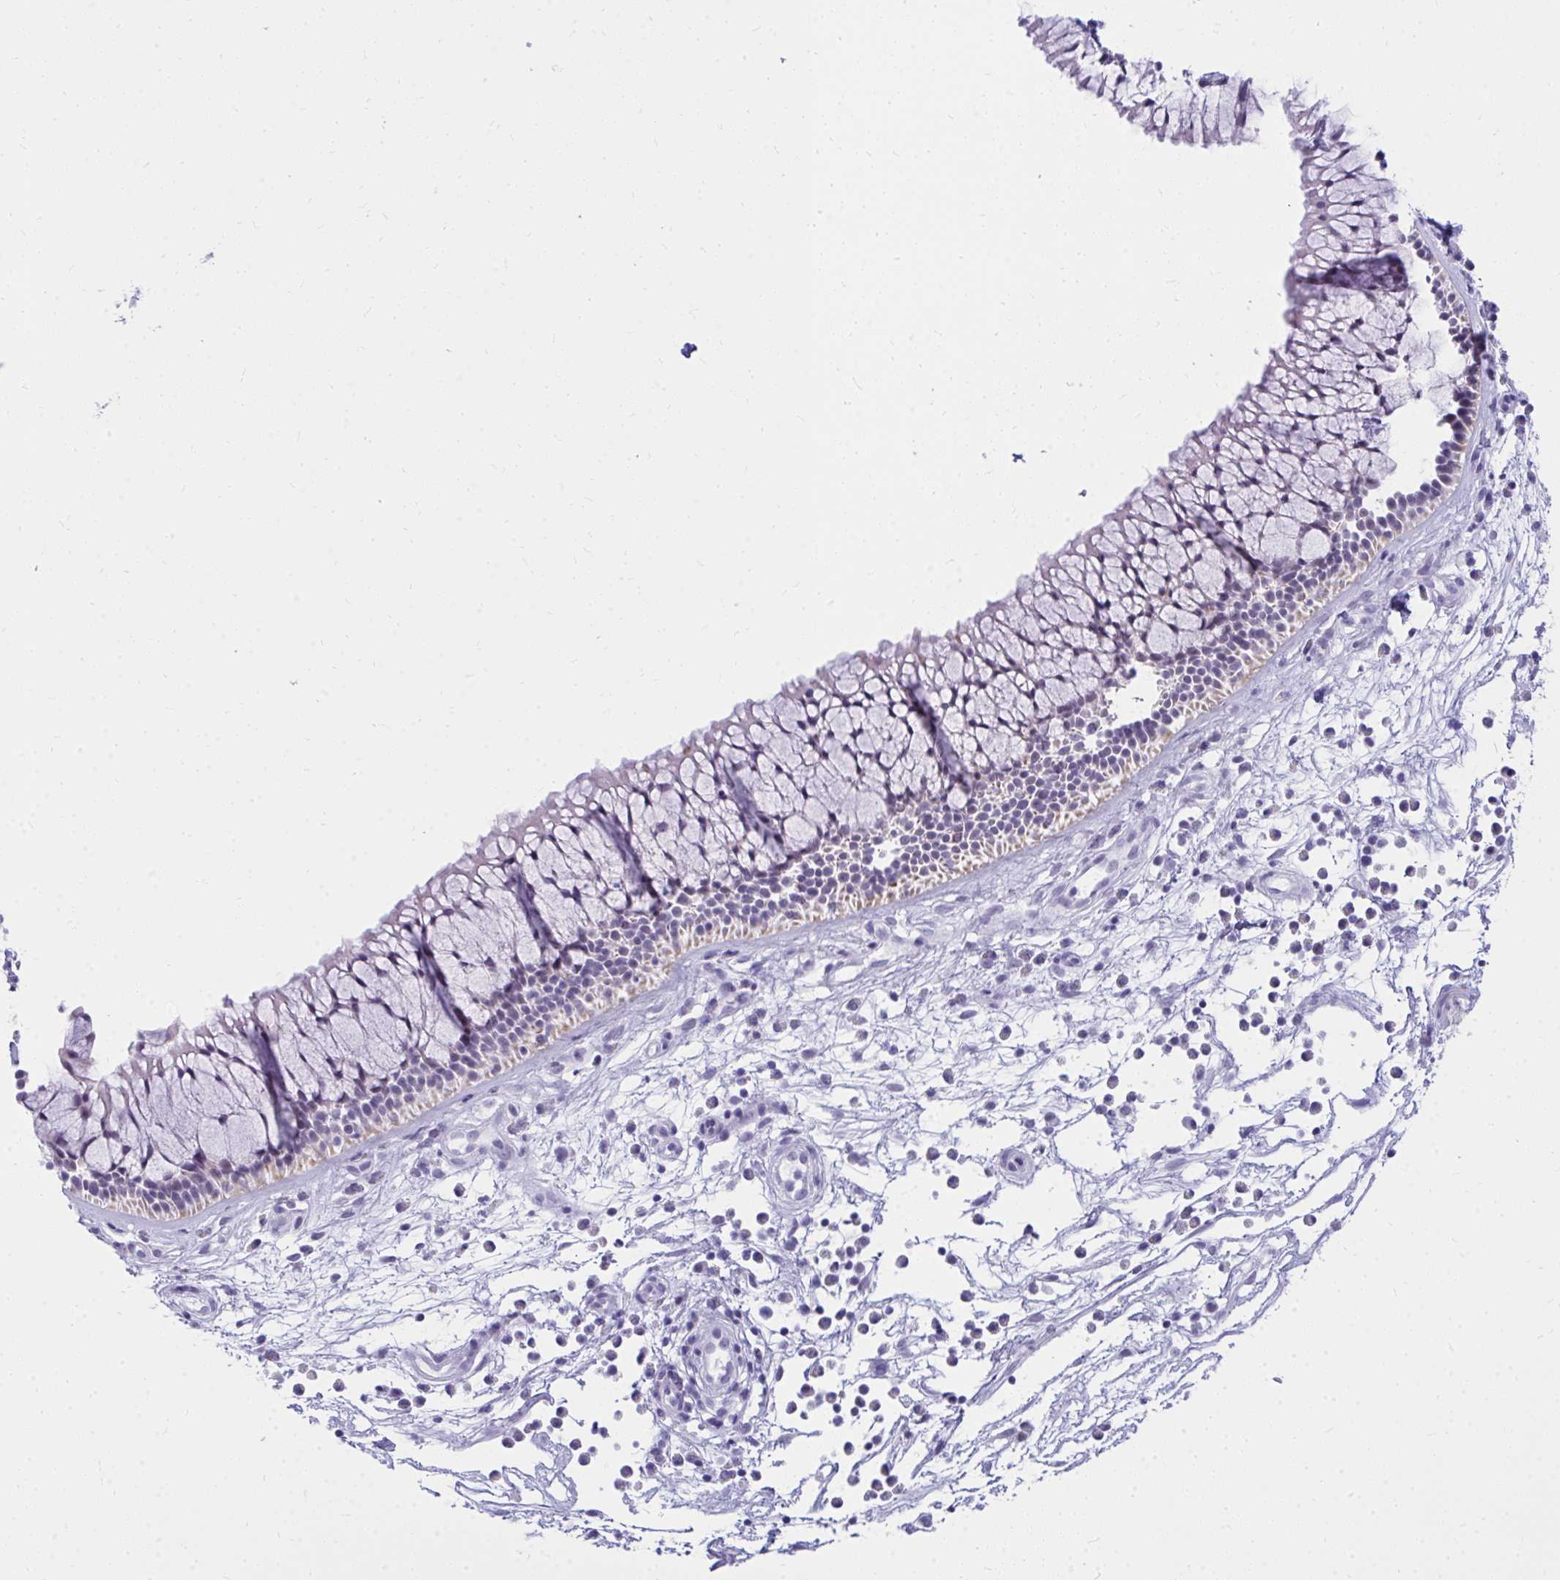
{"staining": {"intensity": "moderate", "quantity": "<25%", "location": "cytoplasmic/membranous"}, "tissue": "nasopharynx", "cell_type": "Respiratory epithelial cells", "image_type": "normal", "snomed": [{"axis": "morphology", "description": "Normal tissue, NOS"}, {"axis": "topography", "description": "Nasopharynx"}], "caption": "Nasopharynx stained with a protein marker displays moderate staining in respiratory epithelial cells.", "gene": "OR5F1", "patient": {"sex": "male", "age": 56}}